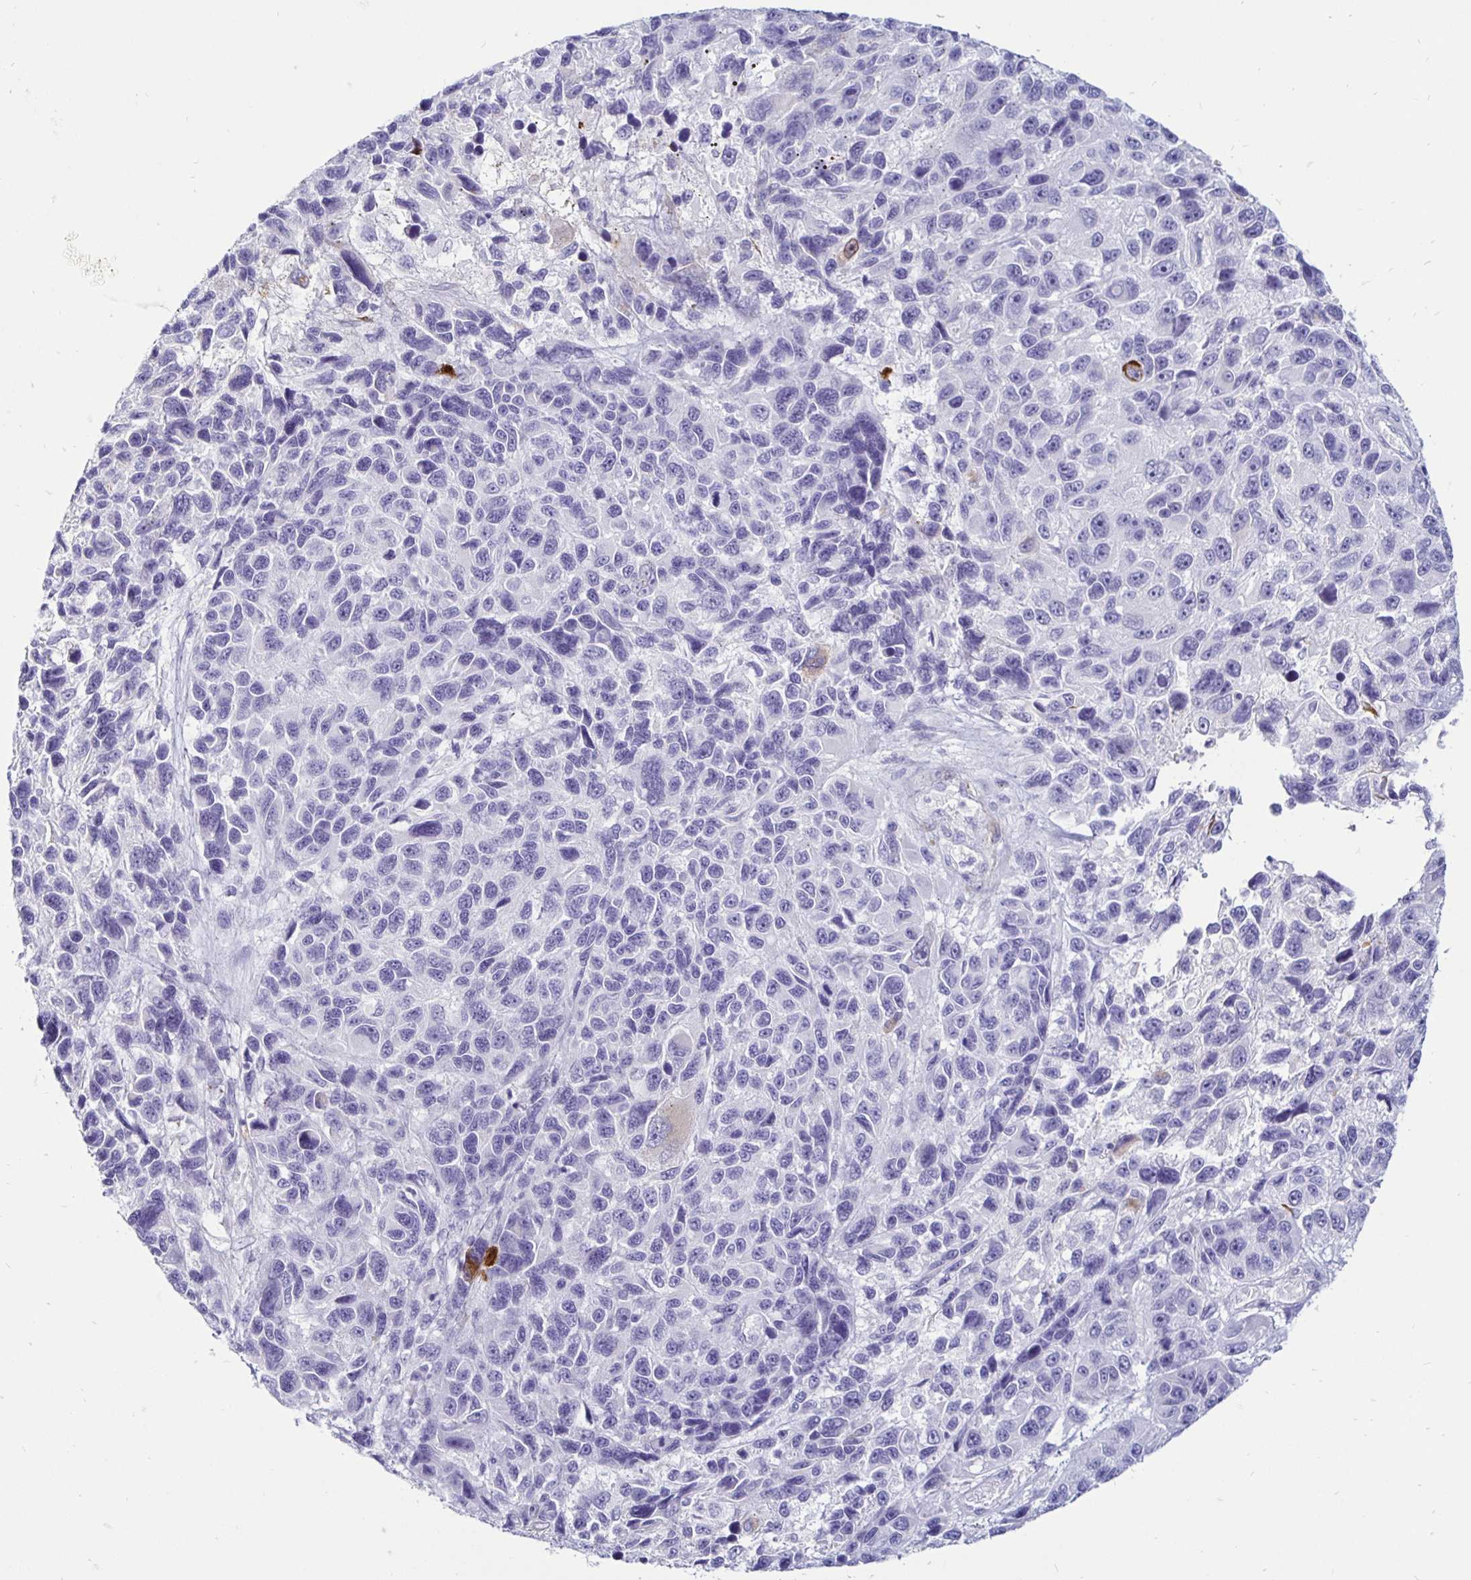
{"staining": {"intensity": "weak", "quantity": "<25%", "location": "cytoplasmic/membranous"}, "tissue": "melanoma", "cell_type": "Tumor cells", "image_type": "cancer", "snomed": [{"axis": "morphology", "description": "Malignant melanoma, NOS"}, {"axis": "topography", "description": "Skin"}], "caption": "IHC histopathology image of human melanoma stained for a protein (brown), which exhibits no expression in tumor cells.", "gene": "TIMP1", "patient": {"sex": "male", "age": 53}}